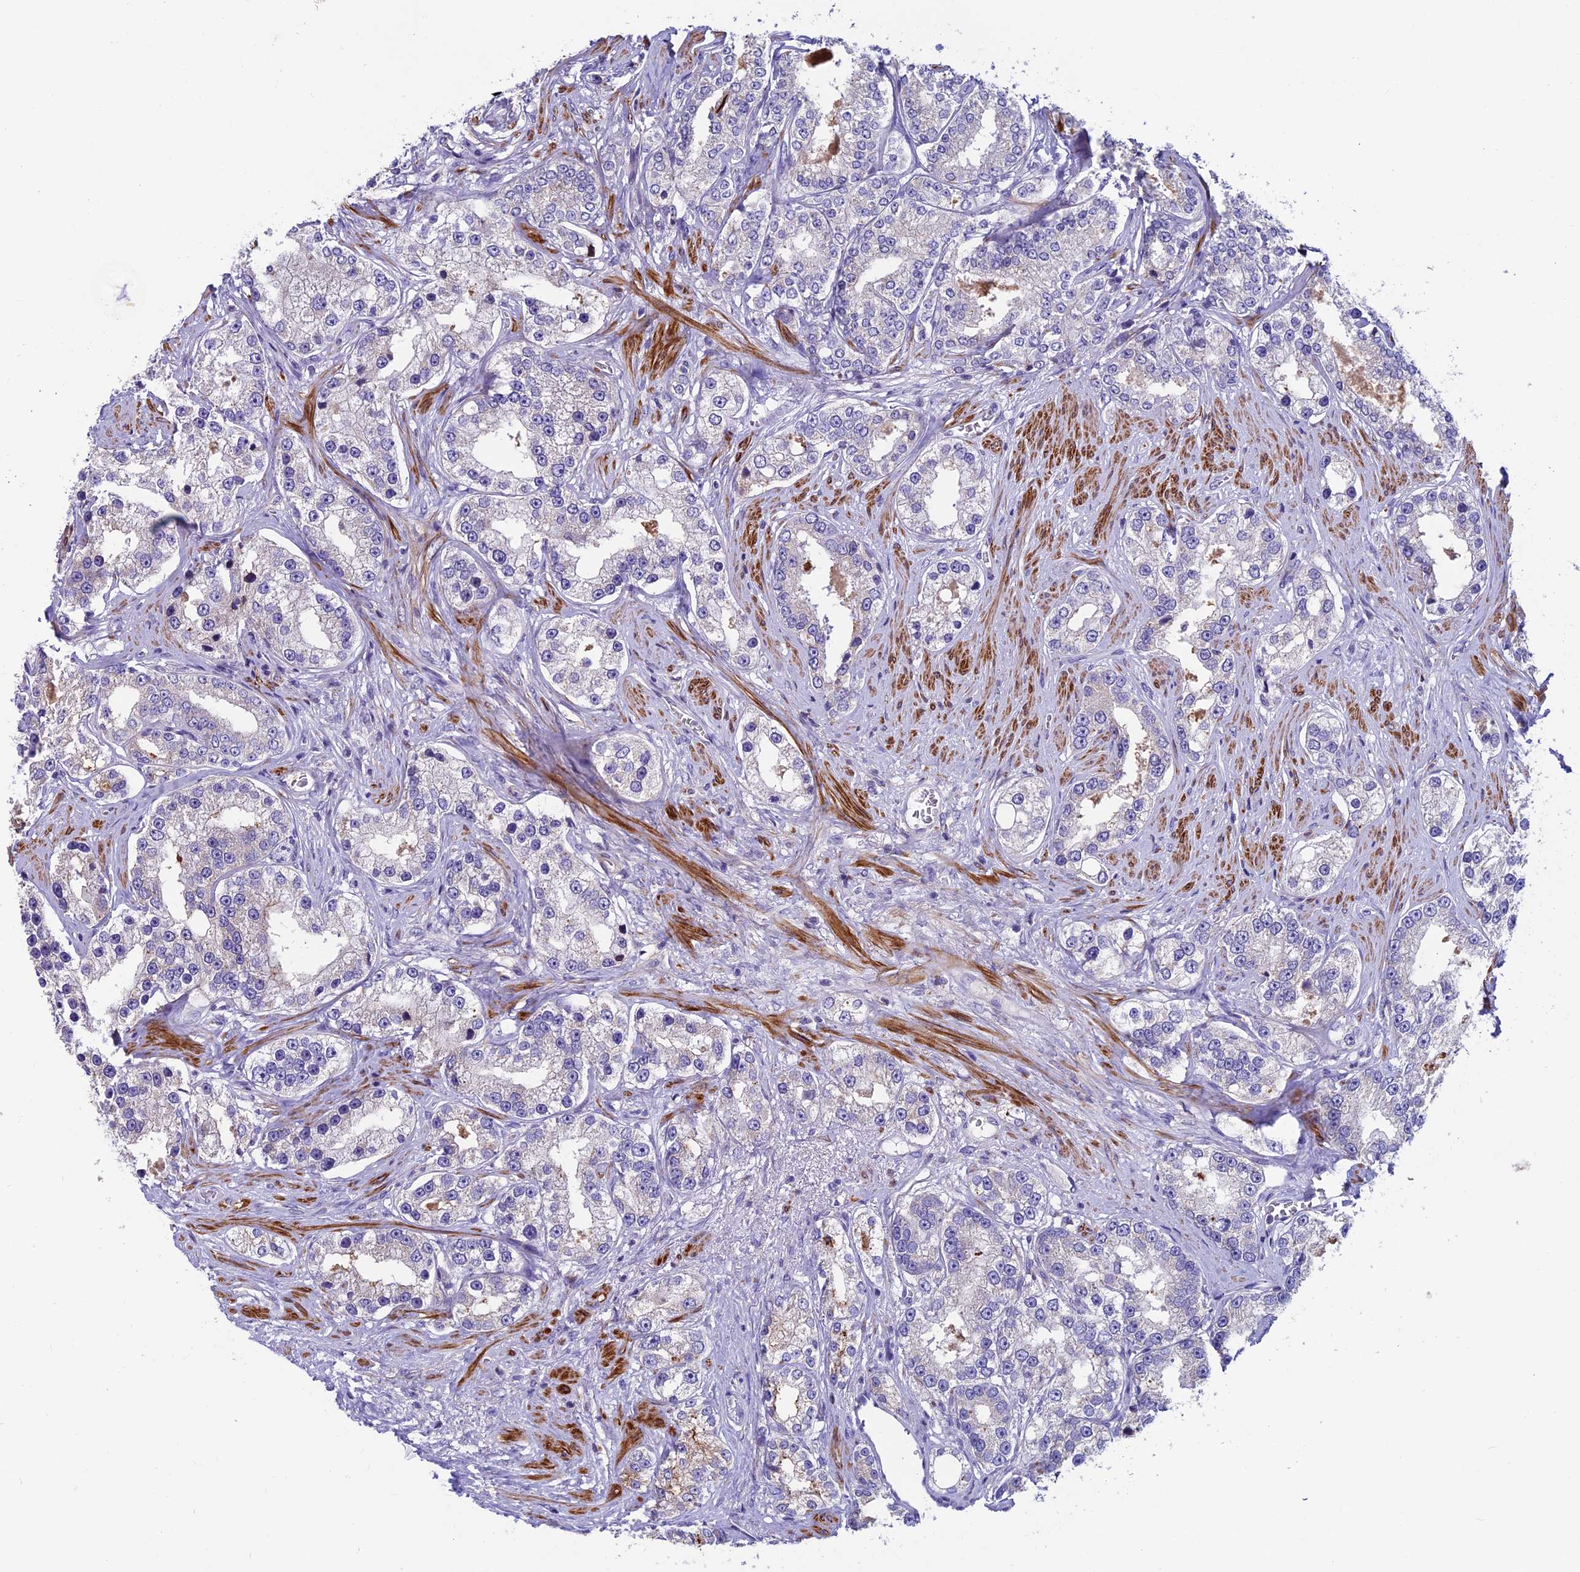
{"staining": {"intensity": "negative", "quantity": "none", "location": "none"}, "tissue": "prostate cancer", "cell_type": "Tumor cells", "image_type": "cancer", "snomed": [{"axis": "morphology", "description": "Normal tissue, NOS"}, {"axis": "morphology", "description": "Adenocarcinoma, High grade"}, {"axis": "topography", "description": "Prostate"}], "caption": "An image of prostate high-grade adenocarcinoma stained for a protein exhibits no brown staining in tumor cells. (Stains: DAB IHC with hematoxylin counter stain, Microscopy: brightfield microscopy at high magnification).", "gene": "FAM178B", "patient": {"sex": "male", "age": 83}}